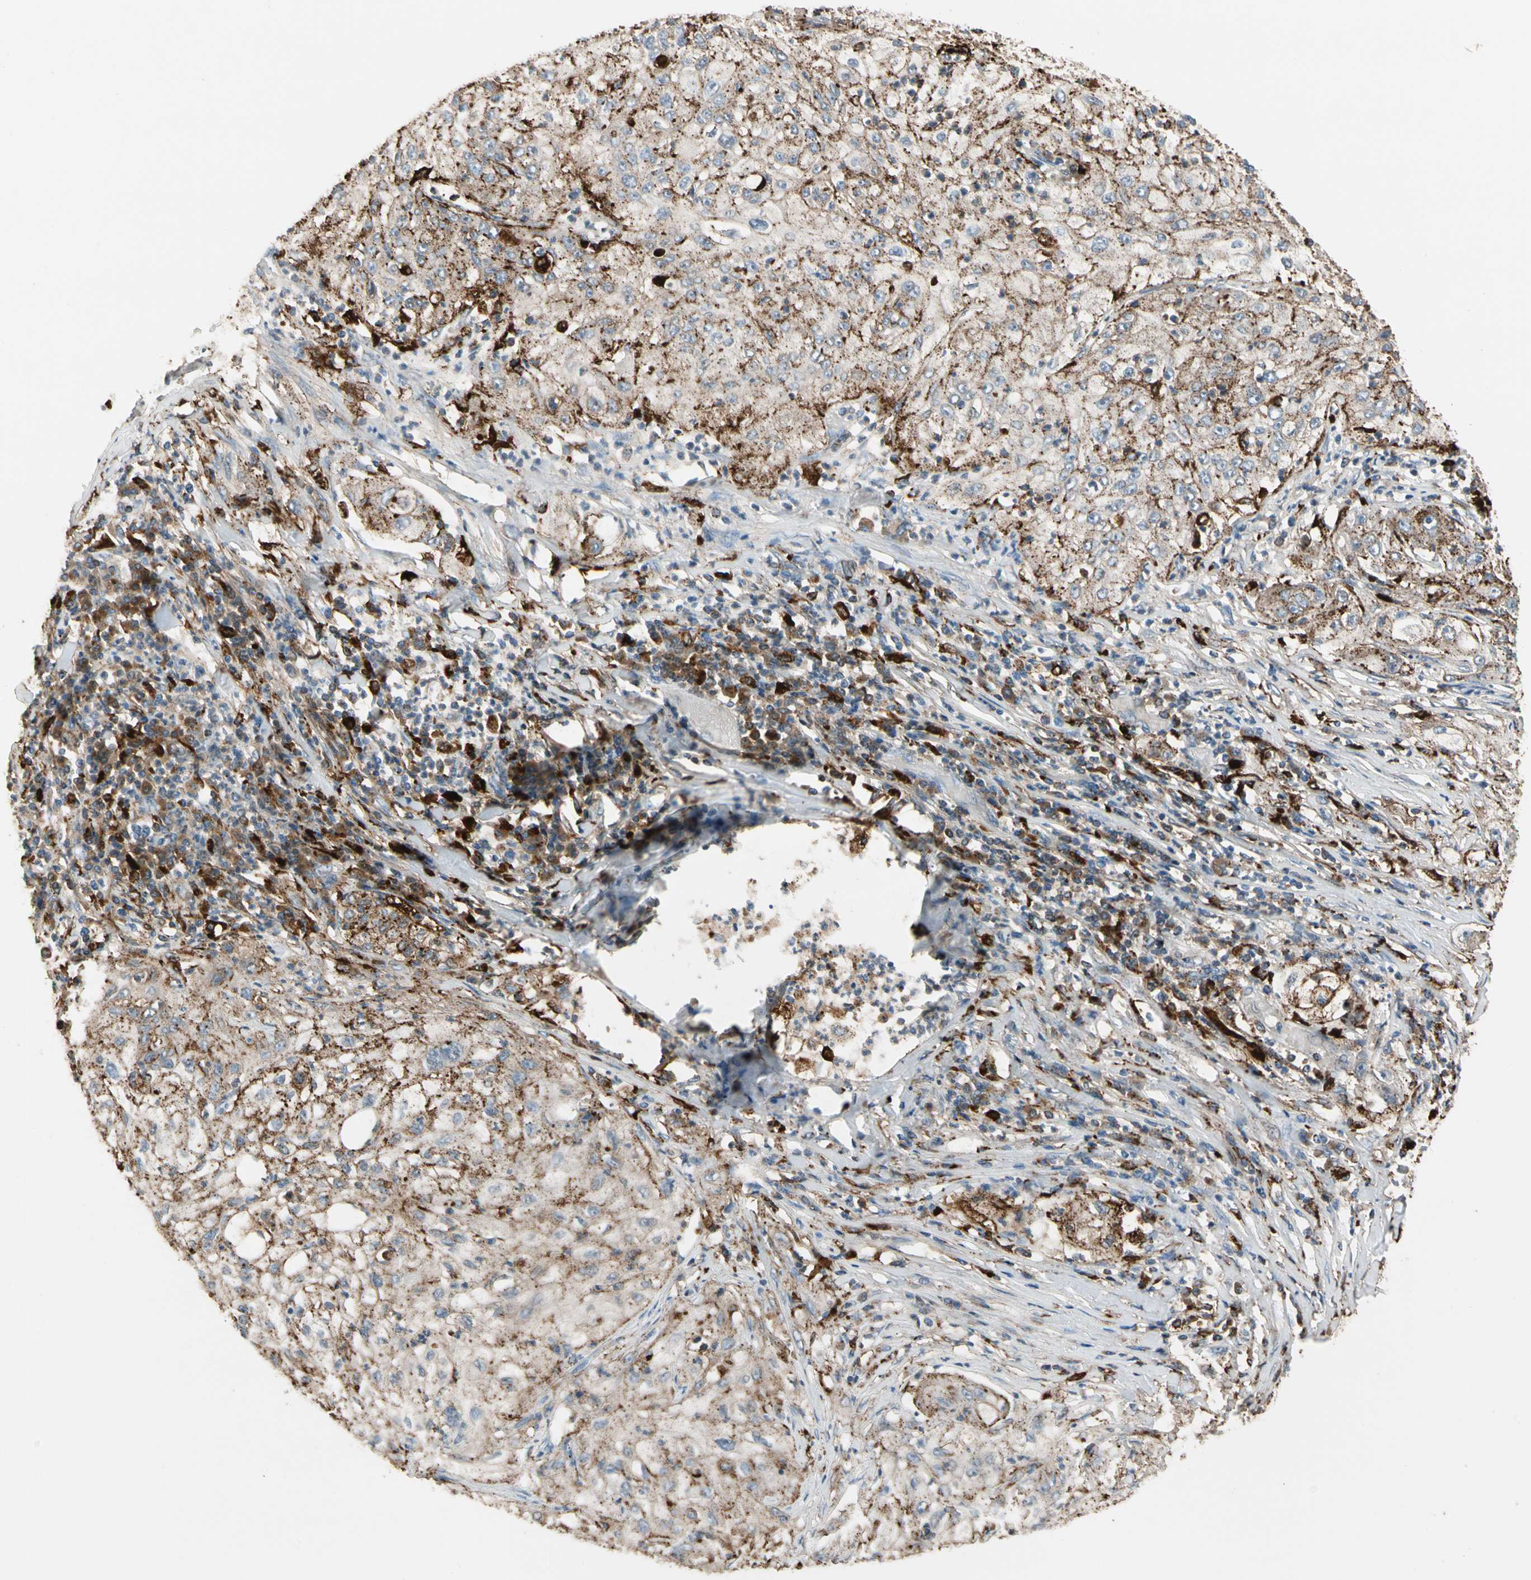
{"staining": {"intensity": "strong", "quantity": ">75%", "location": "cytoplasmic/membranous"}, "tissue": "lung cancer", "cell_type": "Tumor cells", "image_type": "cancer", "snomed": [{"axis": "morphology", "description": "Inflammation, NOS"}, {"axis": "morphology", "description": "Squamous cell carcinoma, NOS"}, {"axis": "topography", "description": "Lymph node"}, {"axis": "topography", "description": "Soft tissue"}, {"axis": "topography", "description": "Lung"}], "caption": "A high amount of strong cytoplasmic/membranous staining is seen in approximately >75% of tumor cells in lung cancer tissue. The protein is stained brown, and the nuclei are stained in blue (DAB (3,3'-diaminobenzidine) IHC with brightfield microscopy, high magnification).", "gene": "GM2A", "patient": {"sex": "male", "age": 66}}